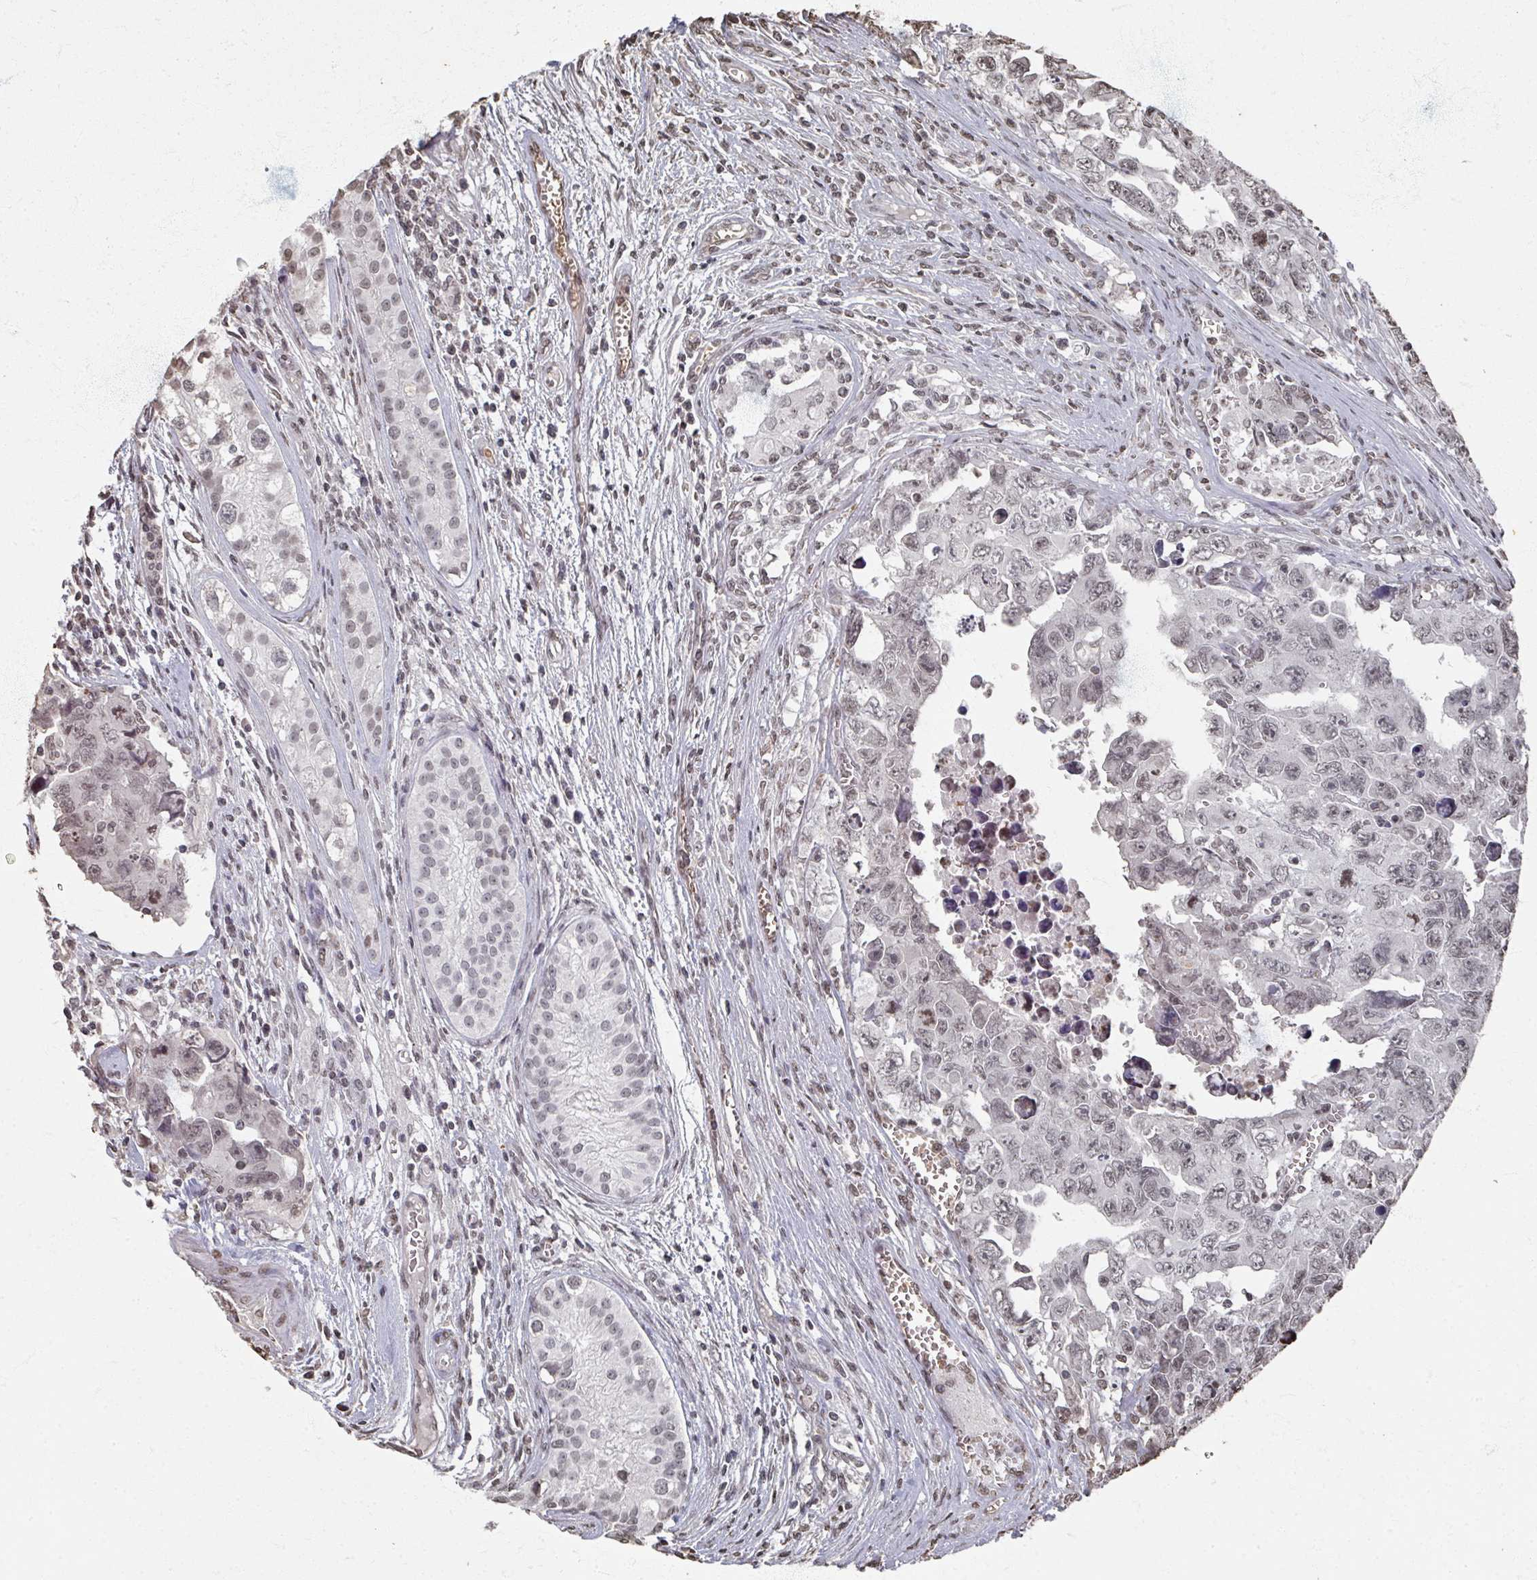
{"staining": {"intensity": "weak", "quantity": "<25%", "location": "nuclear"}, "tissue": "testis cancer", "cell_type": "Tumor cells", "image_type": "cancer", "snomed": [{"axis": "morphology", "description": "Carcinoma, Embryonal, NOS"}, {"axis": "topography", "description": "Testis"}], "caption": "High magnification brightfield microscopy of embryonal carcinoma (testis) stained with DAB (3,3'-diaminobenzidine) (brown) and counterstained with hematoxylin (blue): tumor cells show no significant expression.", "gene": "DCUN1D5", "patient": {"sex": "male", "age": 24}}